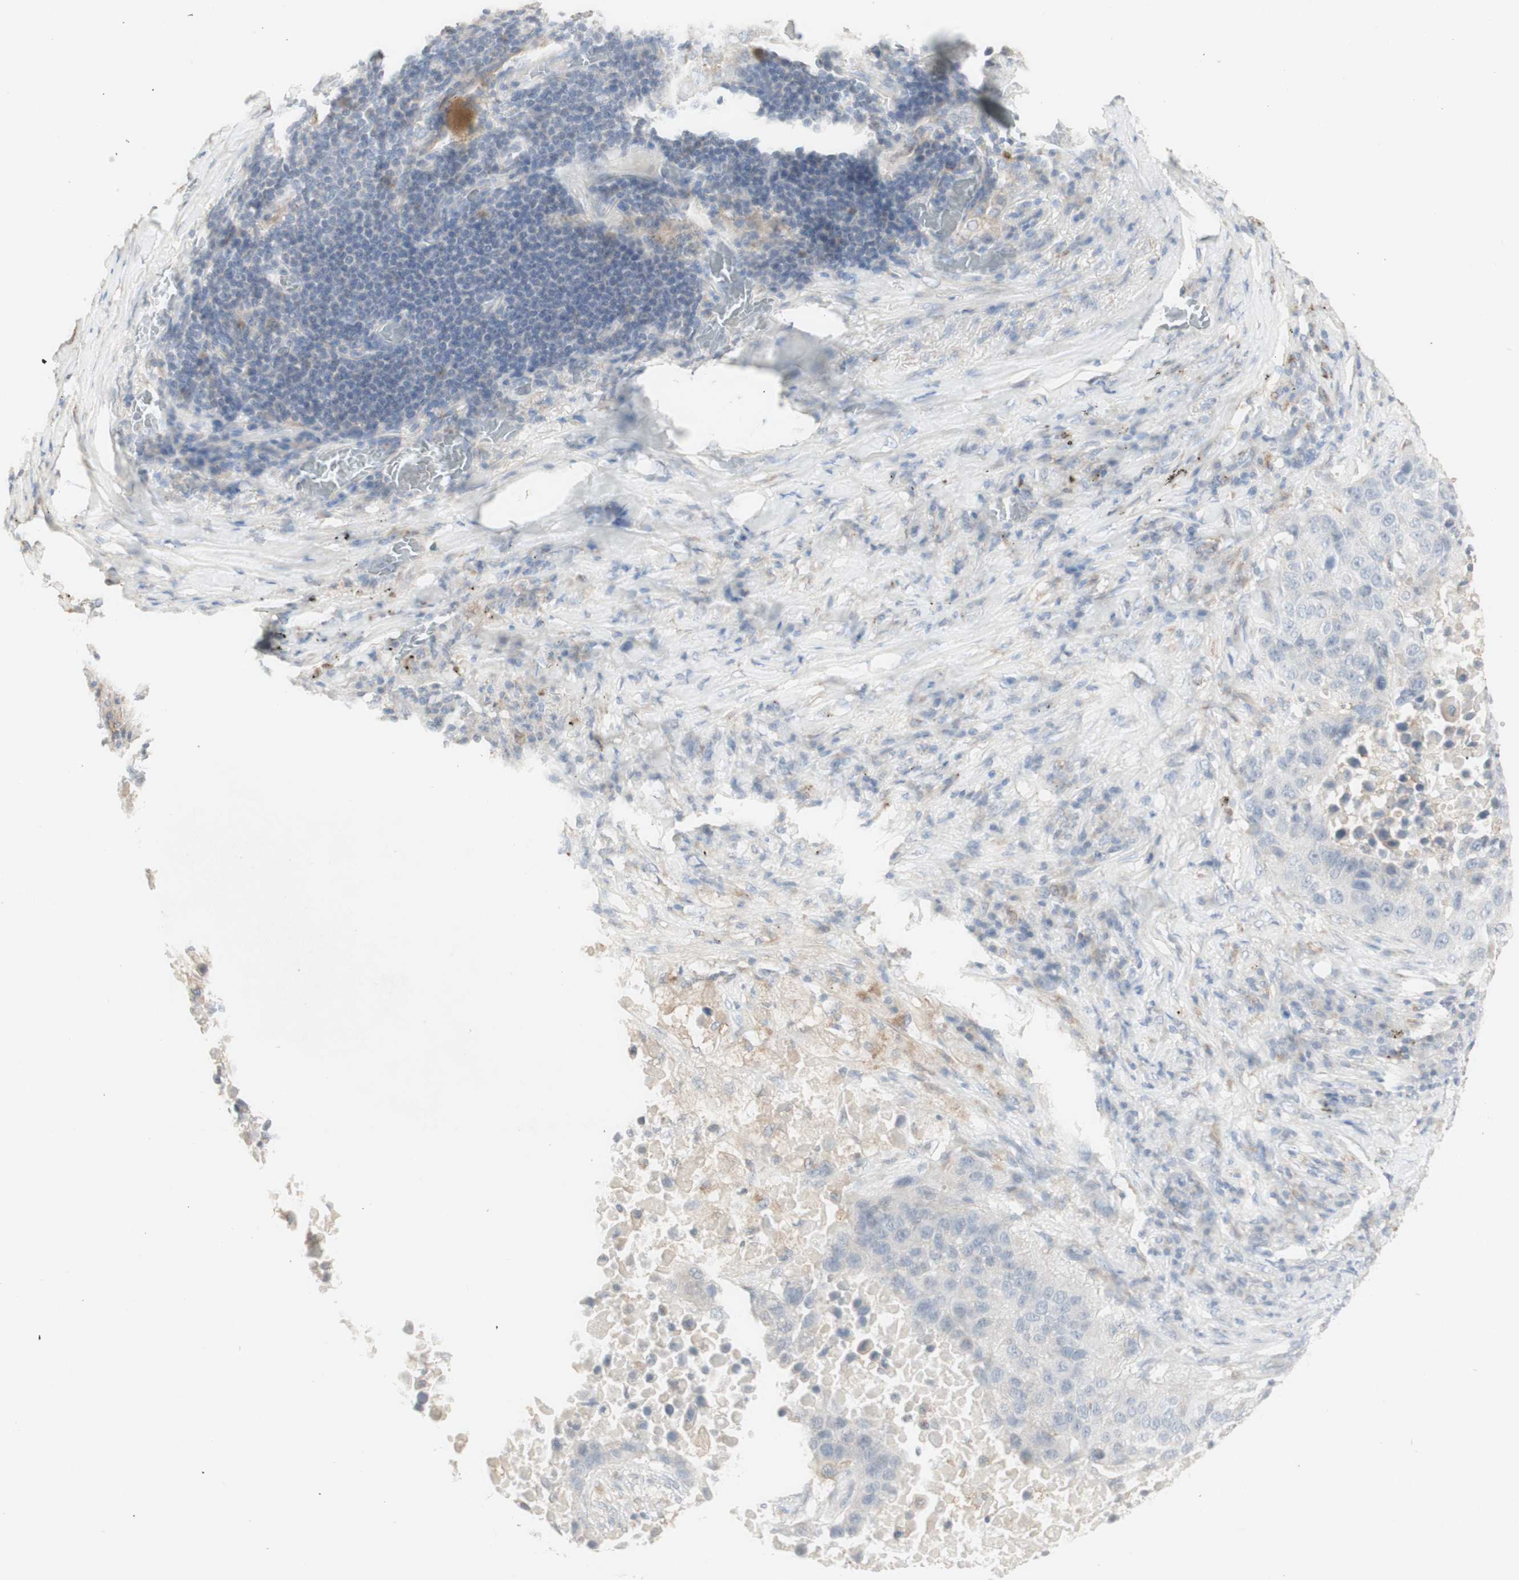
{"staining": {"intensity": "negative", "quantity": "none", "location": "none"}, "tissue": "lung cancer", "cell_type": "Tumor cells", "image_type": "cancer", "snomed": [{"axis": "morphology", "description": "Squamous cell carcinoma, NOS"}, {"axis": "topography", "description": "Lung"}], "caption": "High magnification brightfield microscopy of lung cancer (squamous cell carcinoma) stained with DAB (3,3'-diaminobenzidine) (brown) and counterstained with hematoxylin (blue): tumor cells show no significant positivity.", "gene": "ATP6V1B1", "patient": {"sex": "male", "age": 57}}